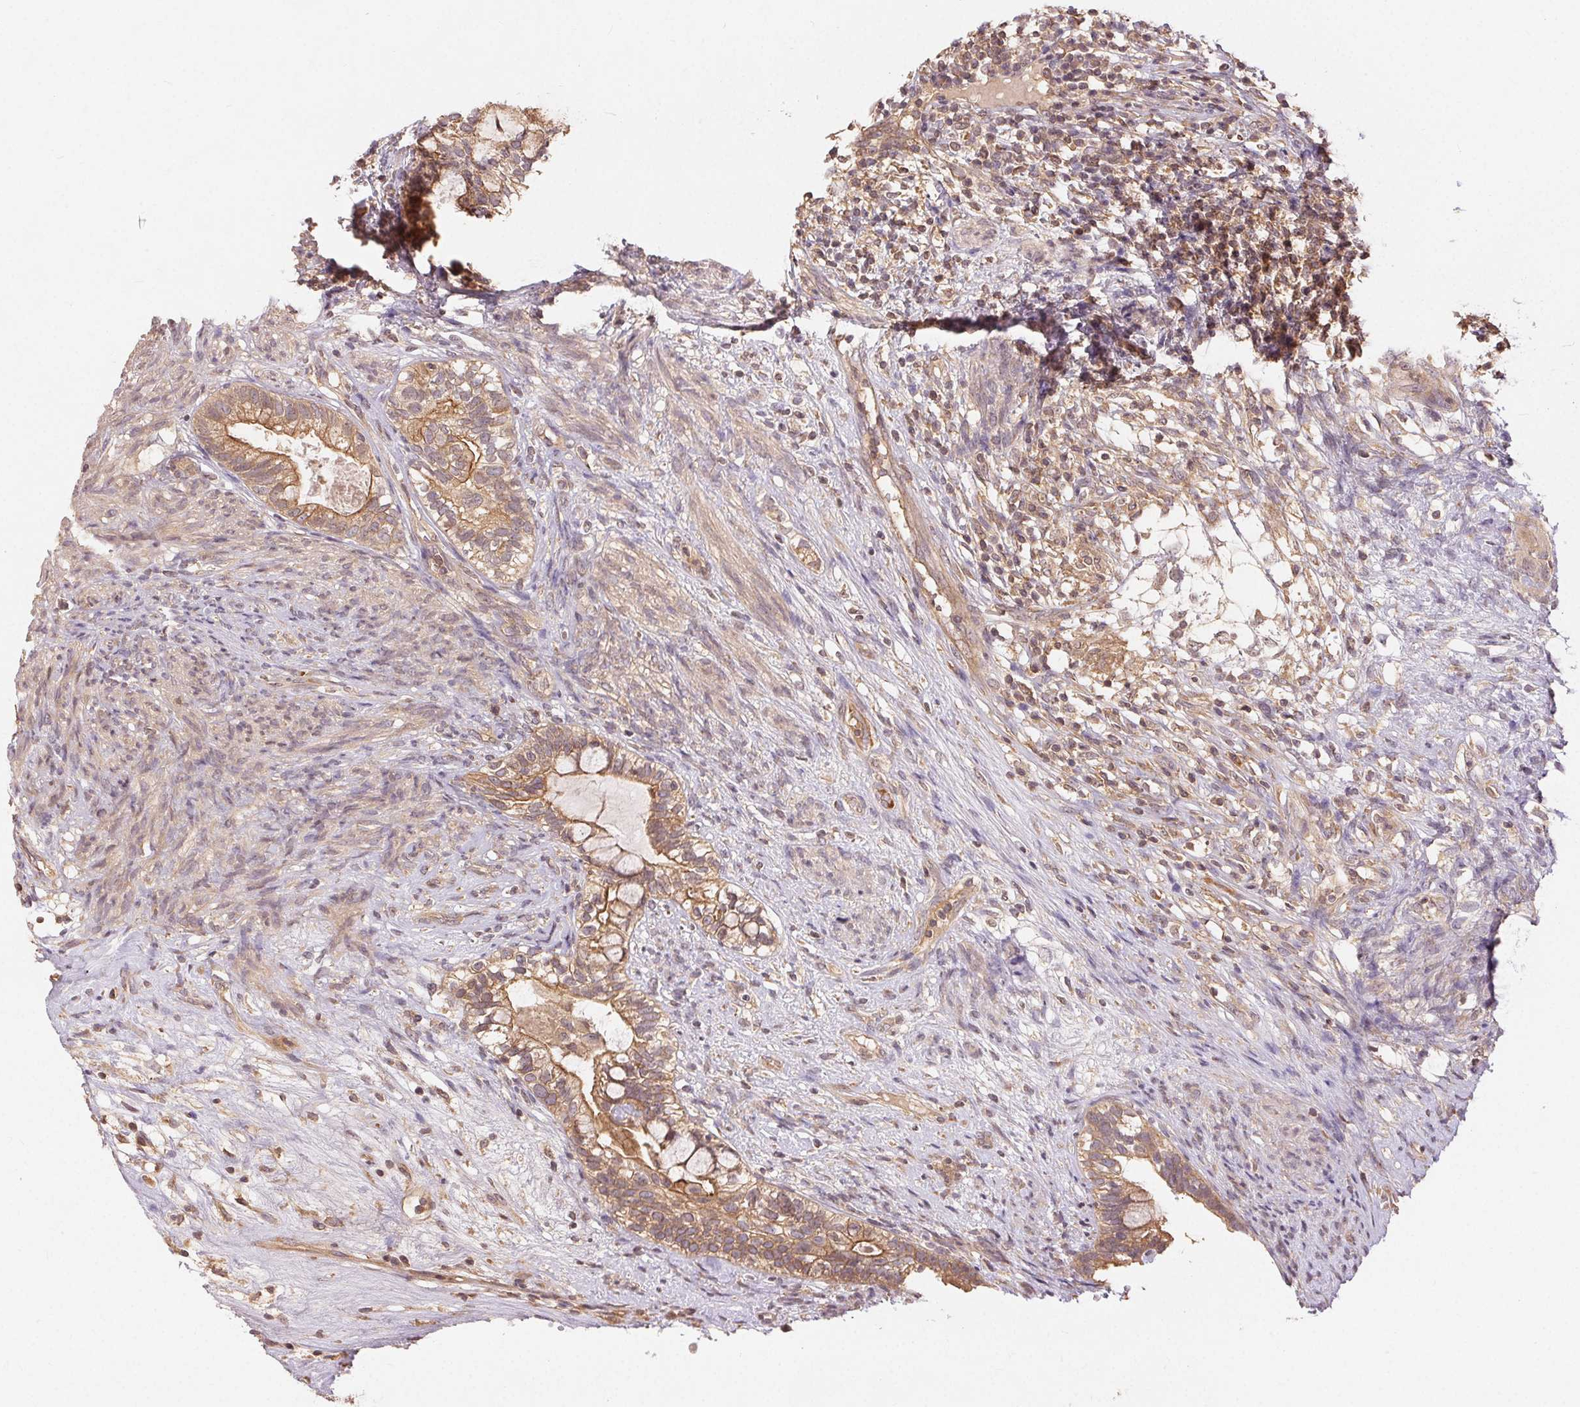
{"staining": {"intensity": "moderate", "quantity": ">75%", "location": "cytoplasmic/membranous"}, "tissue": "testis cancer", "cell_type": "Tumor cells", "image_type": "cancer", "snomed": [{"axis": "morphology", "description": "Seminoma, NOS"}, {"axis": "morphology", "description": "Carcinoma, Embryonal, NOS"}, {"axis": "topography", "description": "Testis"}], "caption": "Seminoma (testis) stained with a brown dye reveals moderate cytoplasmic/membranous positive staining in approximately >75% of tumor cells.", "gene": "MAPKAPK2", "patient": {"sex": "male", "age": 41}}